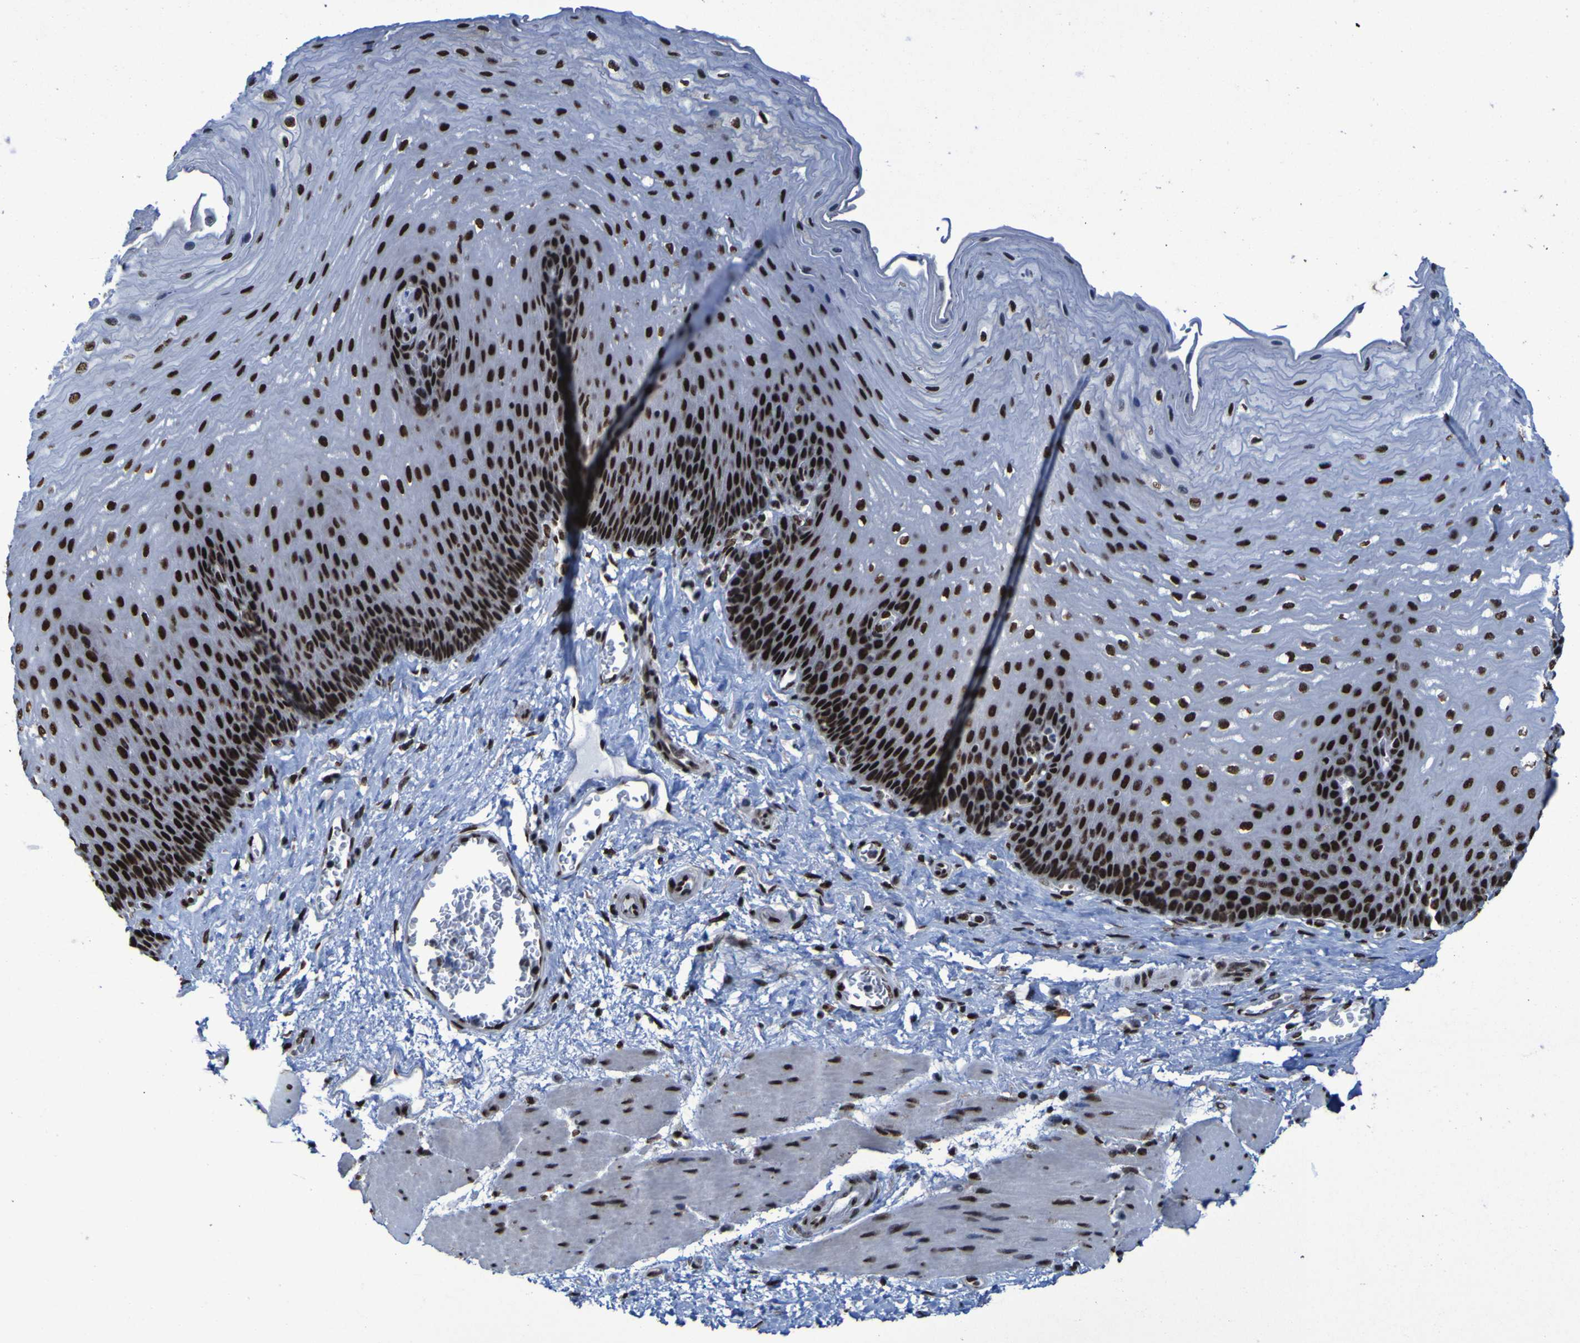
{"staining": {"intensity": "strong", "quantity": ">75%", "location": "nuclear"}, "tissue": "esophagus", "cell_type": "Squamous epithelial cells", "image_type": "normal", "snomed": [{"axis": "morphology", "description": "Normal tissue, NOS"}, {"axis": "topography", "description": "Esophagus"}], "caption": "A high-resolution image shows immunohistochemistry staining of normal esophagus, which displays strong nuclear expression in approximately >75% of squamous epithelial cells.", "gene": "HNRNPR", "patient": {"sex": "female", "age": 72}}